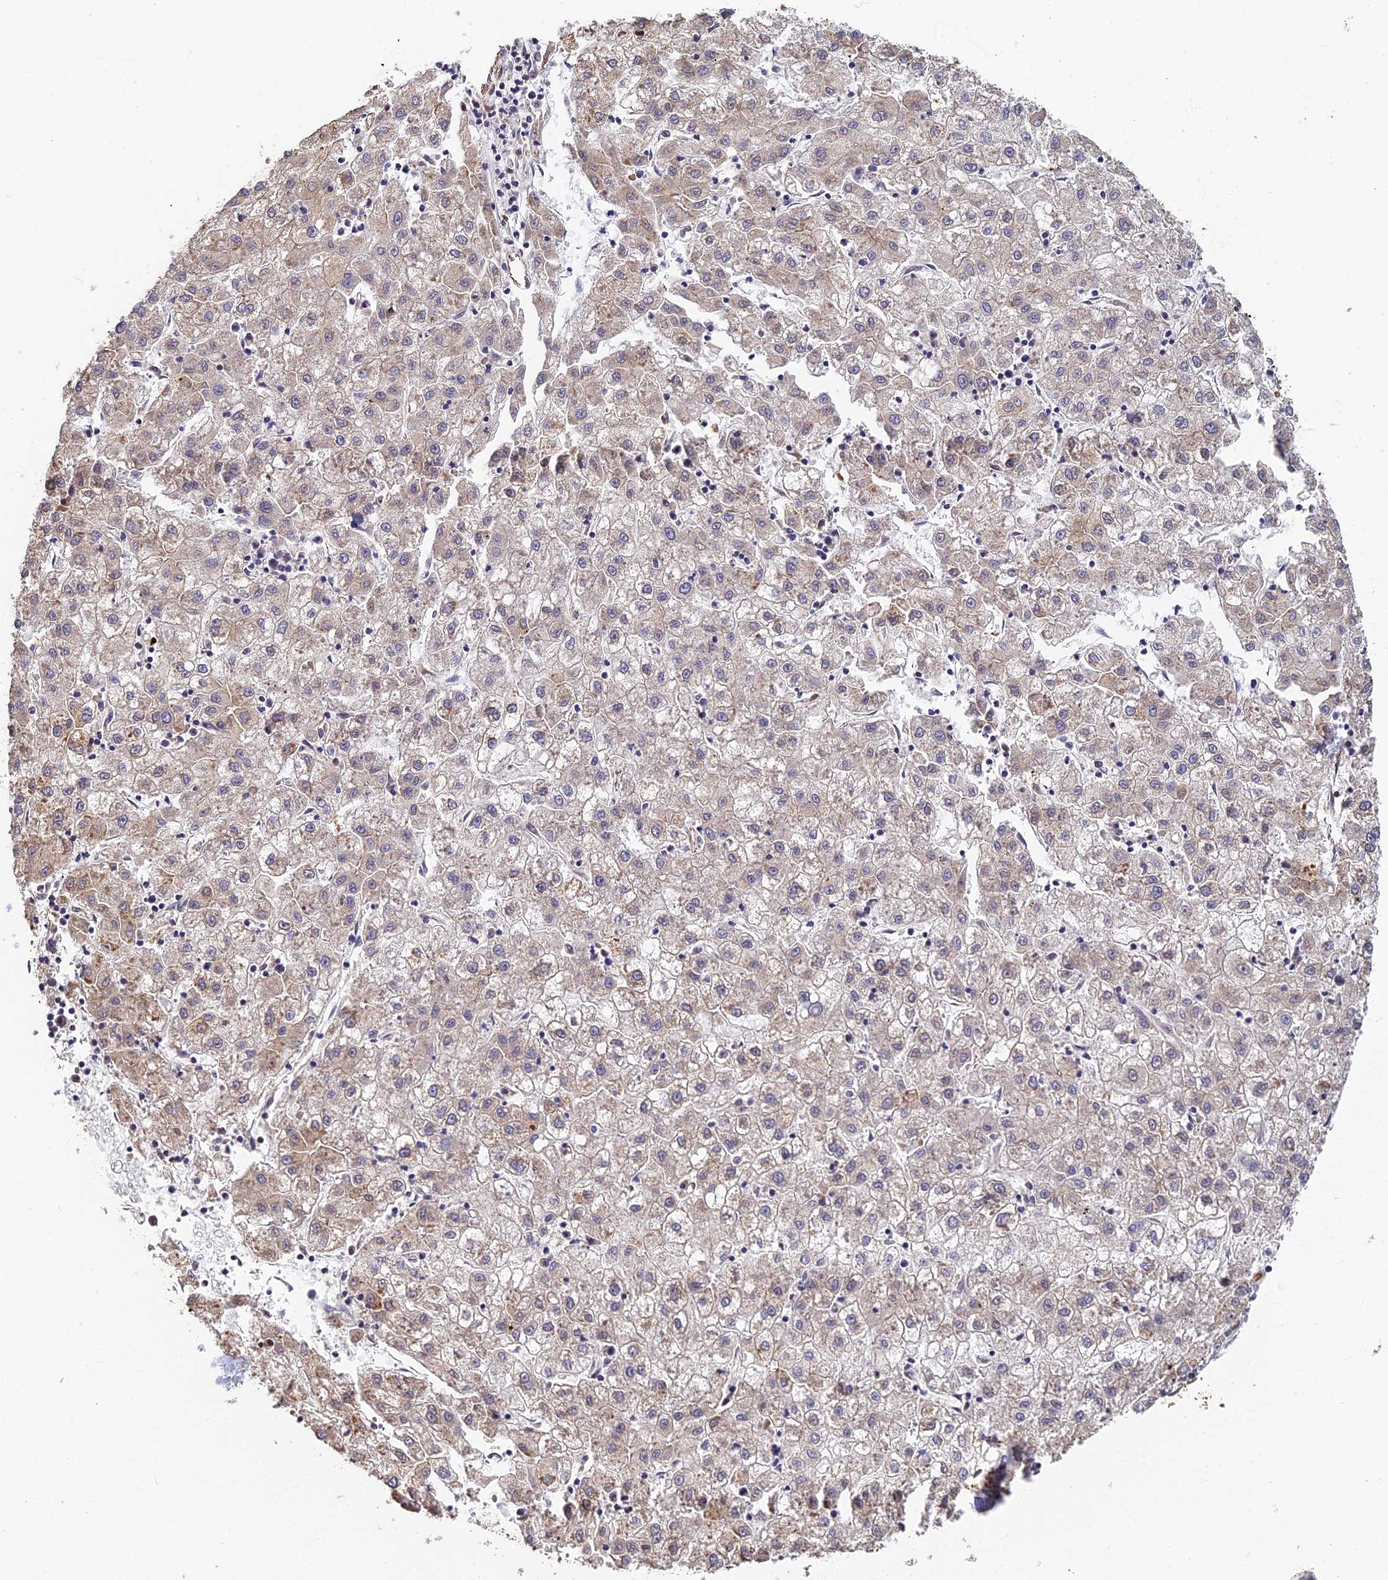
{"staining": {"intensity": "weak", "quantity": "<25%", "location": "cytoplasmic/membranous"}, "tissue": "liver cancer", "cell_type": "Tumor cells", "image_type": "cancer", "snomed": [{"axis": "morphology", "description": "Carcinoma, Hepatocellular, NOS"}, {"axis": "topography", "description": "Liver"}], "caption": "Liver cancer (hepatocellular carcinoma) stained for a protein using immunohistochemistry reveals no expression tumor cells.", "gene": "LRRC57", "patient": {"sex": "male", "age": 72}}